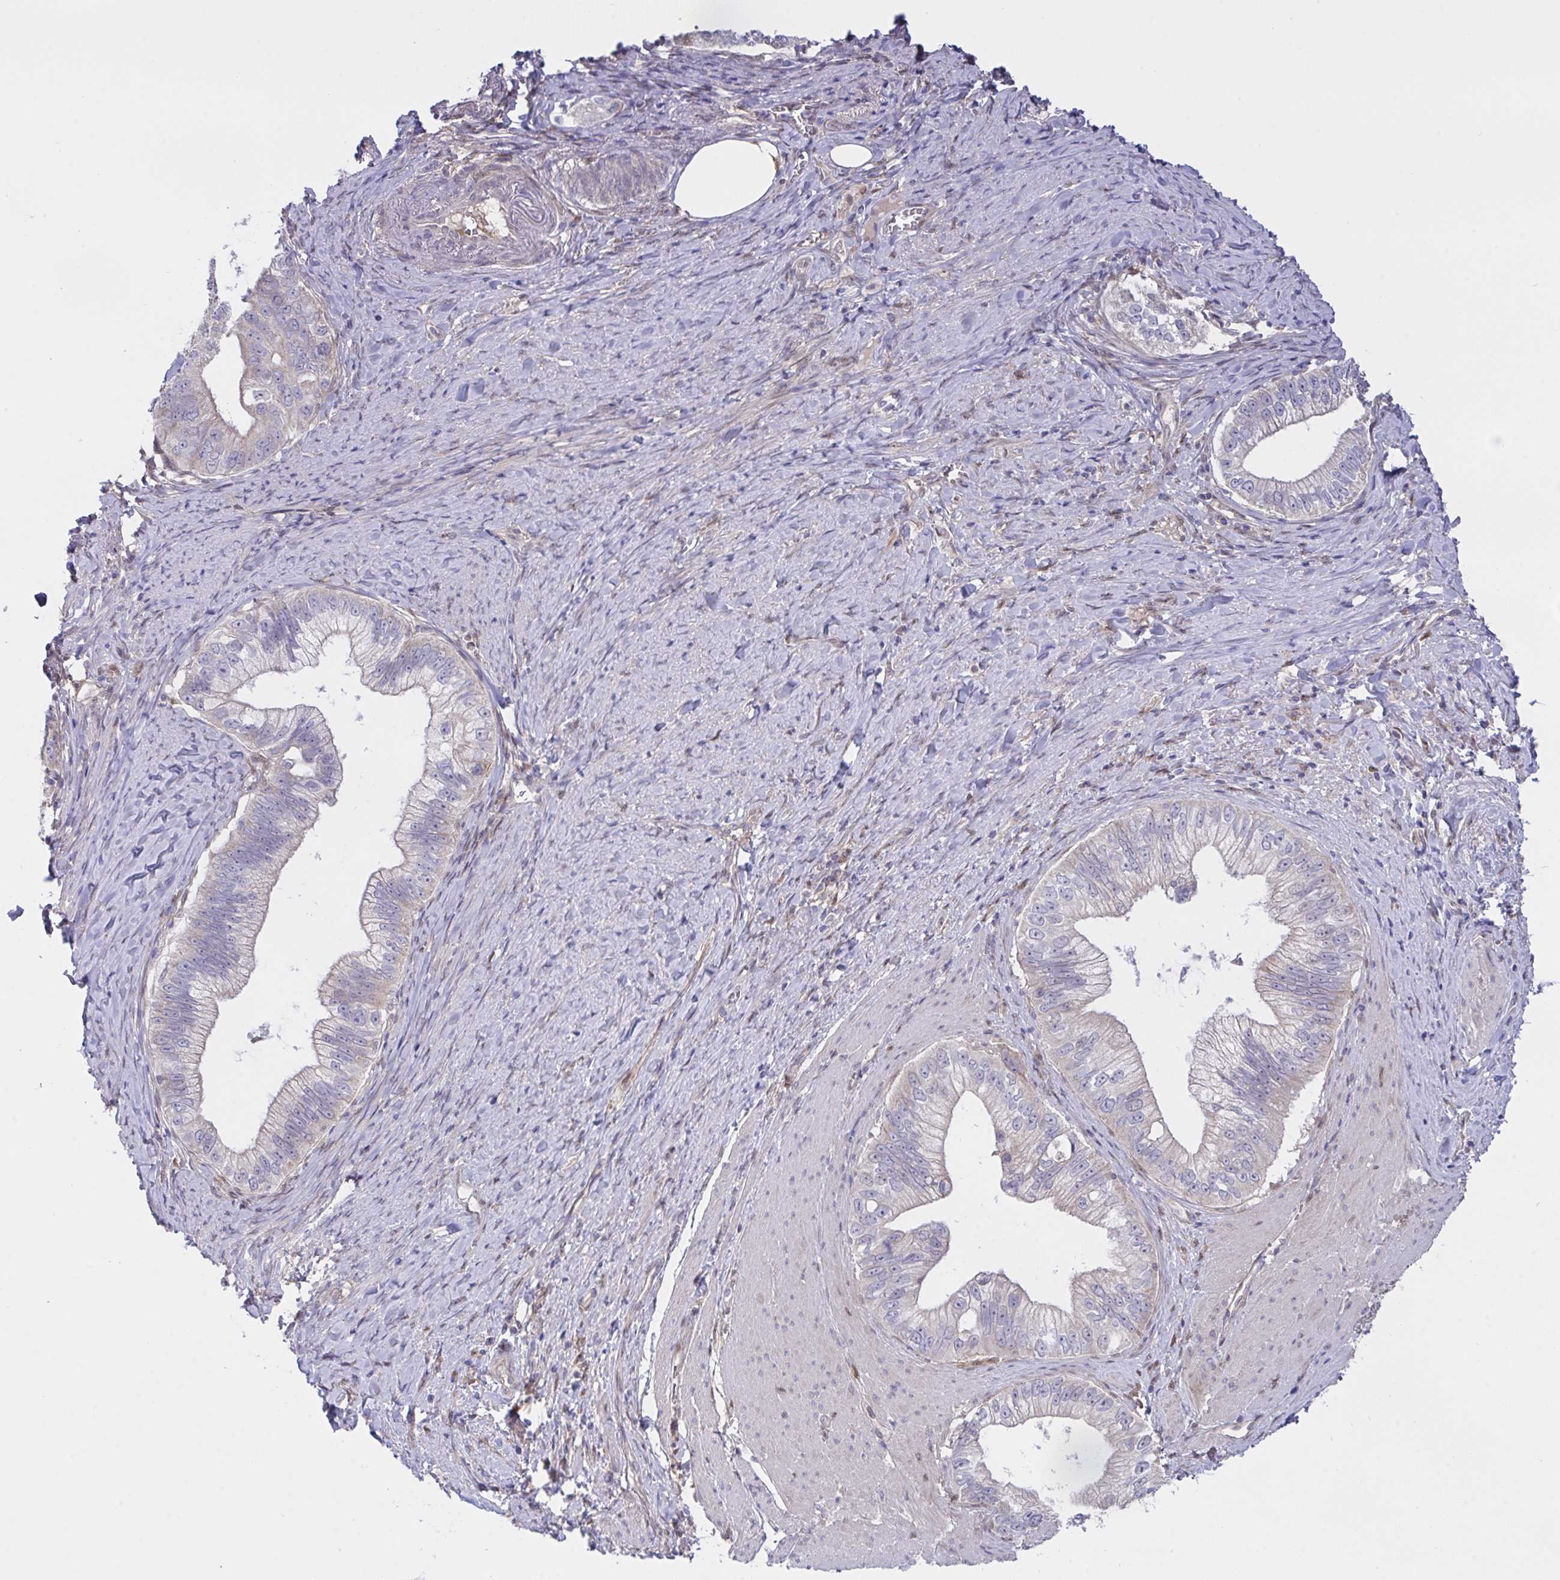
{"staining": {"intensity": "negative", "quantity": "none", "location": "none"}, "tissue": "pancreatic cancer", "cell_type": "Tumor cells", "image_type": "cancer", "snomed": [{"axis": "morphology", "description": "Adenocarcinoma, NOS"}, {"axis": "topography", "description": "Pancreas"}], "caption": "The immunohistochemistry photomicrograph has no significant expression in tumor cells of adenocarcinoma (pancreatic) tissue. (DAB (3,3'-diaminobenzidine) immunohistochemistry (IHC), high magnification).", "gene": "L3HYPDH", "patient": {"sex": "male", "age": 70}}